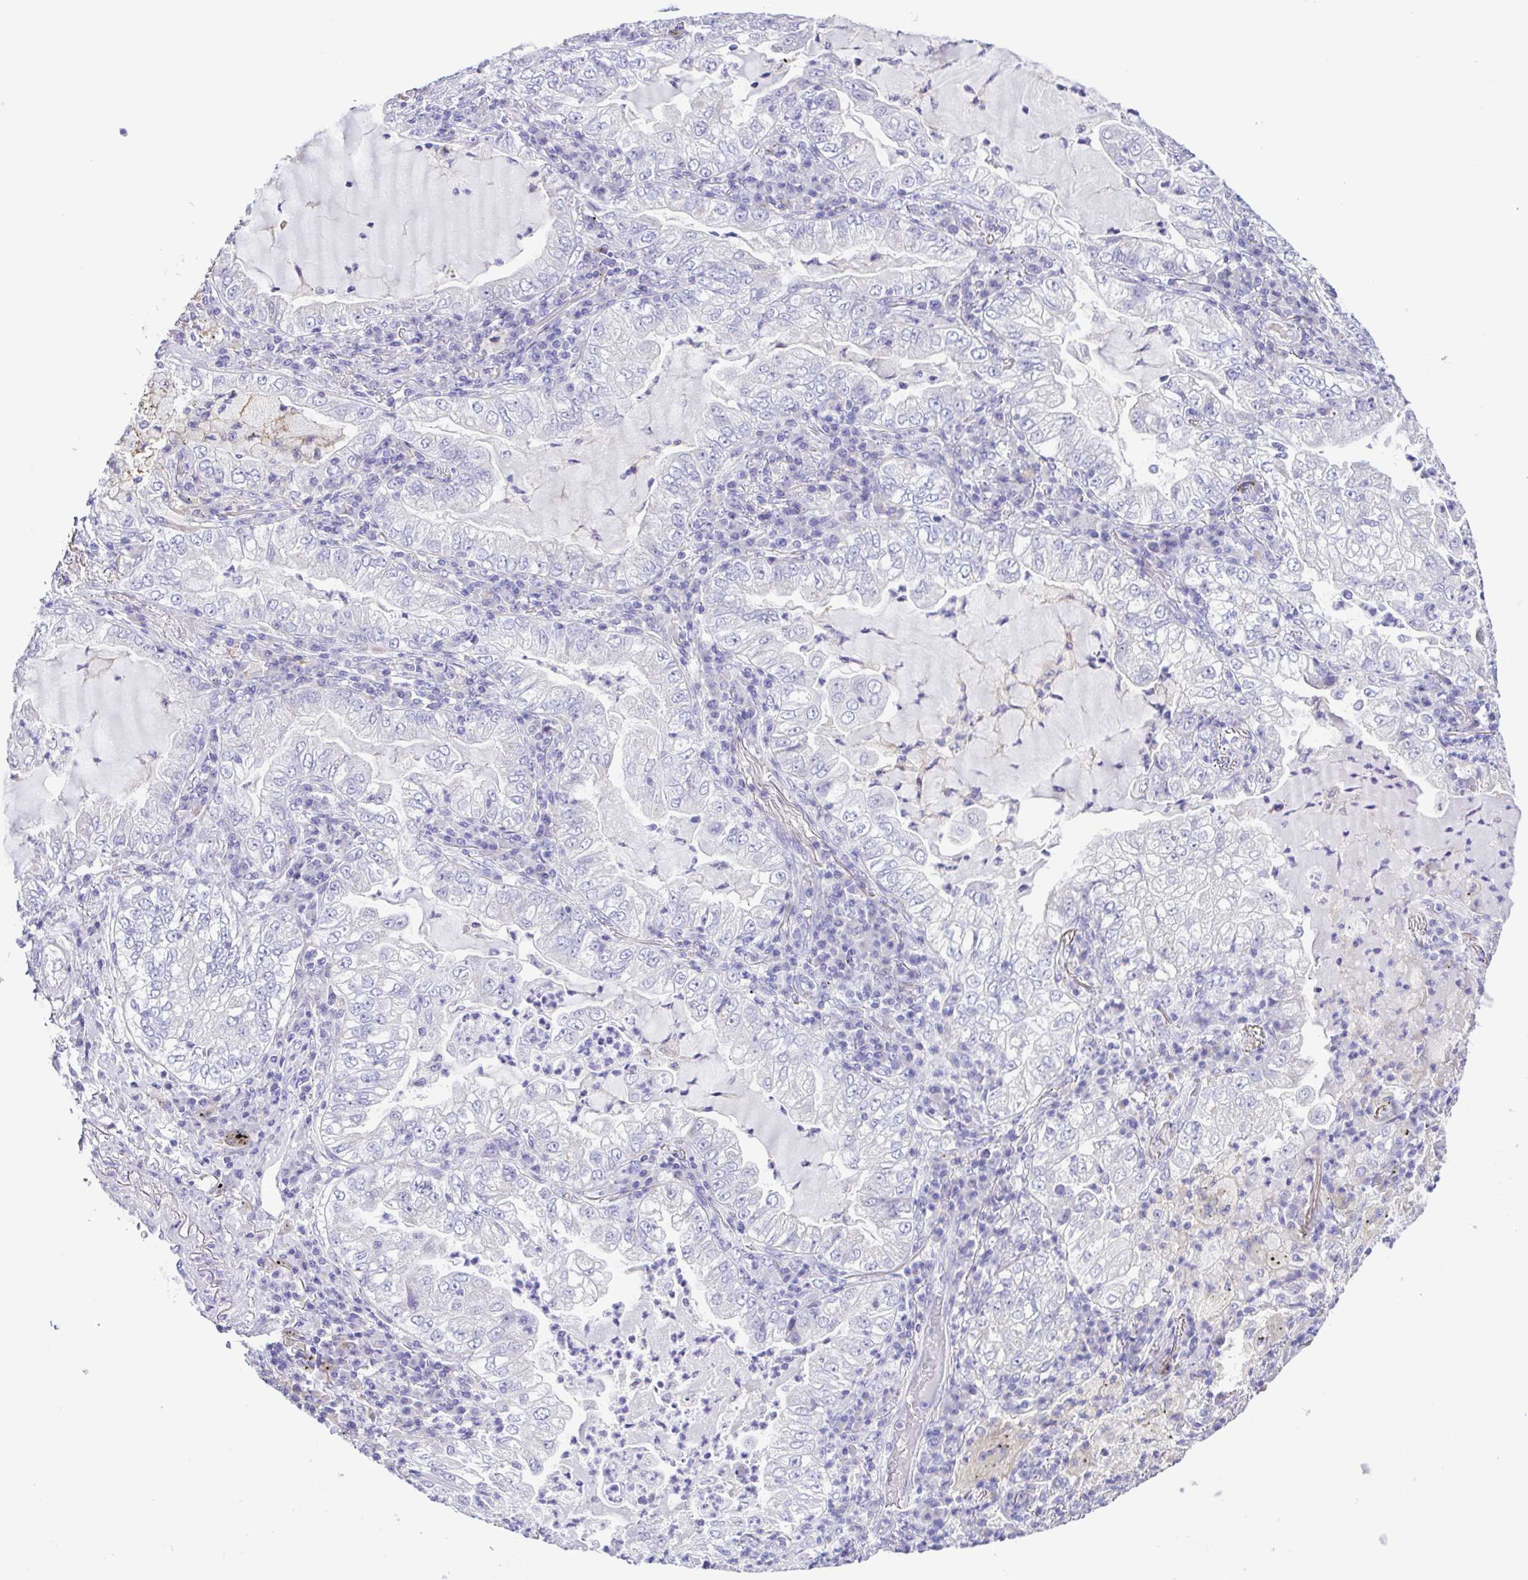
{"staining": {"intensity": "negative", "quantity": "none", "location": "none"}, "tissue": "lung cancer", "cell_type": "Tumor cells", "image_type": "cancer", "snomed": [{"axis": "morphology", "description": "Adenocarcinoma, NOS"}, {"axis": "topography", "description": "Lung"}], "caption": "An image of human lung adenocarcinoma is negative for staining in tumor cells.", "gene": "CD72", "patient": {"sex": "female", "age": 73}}